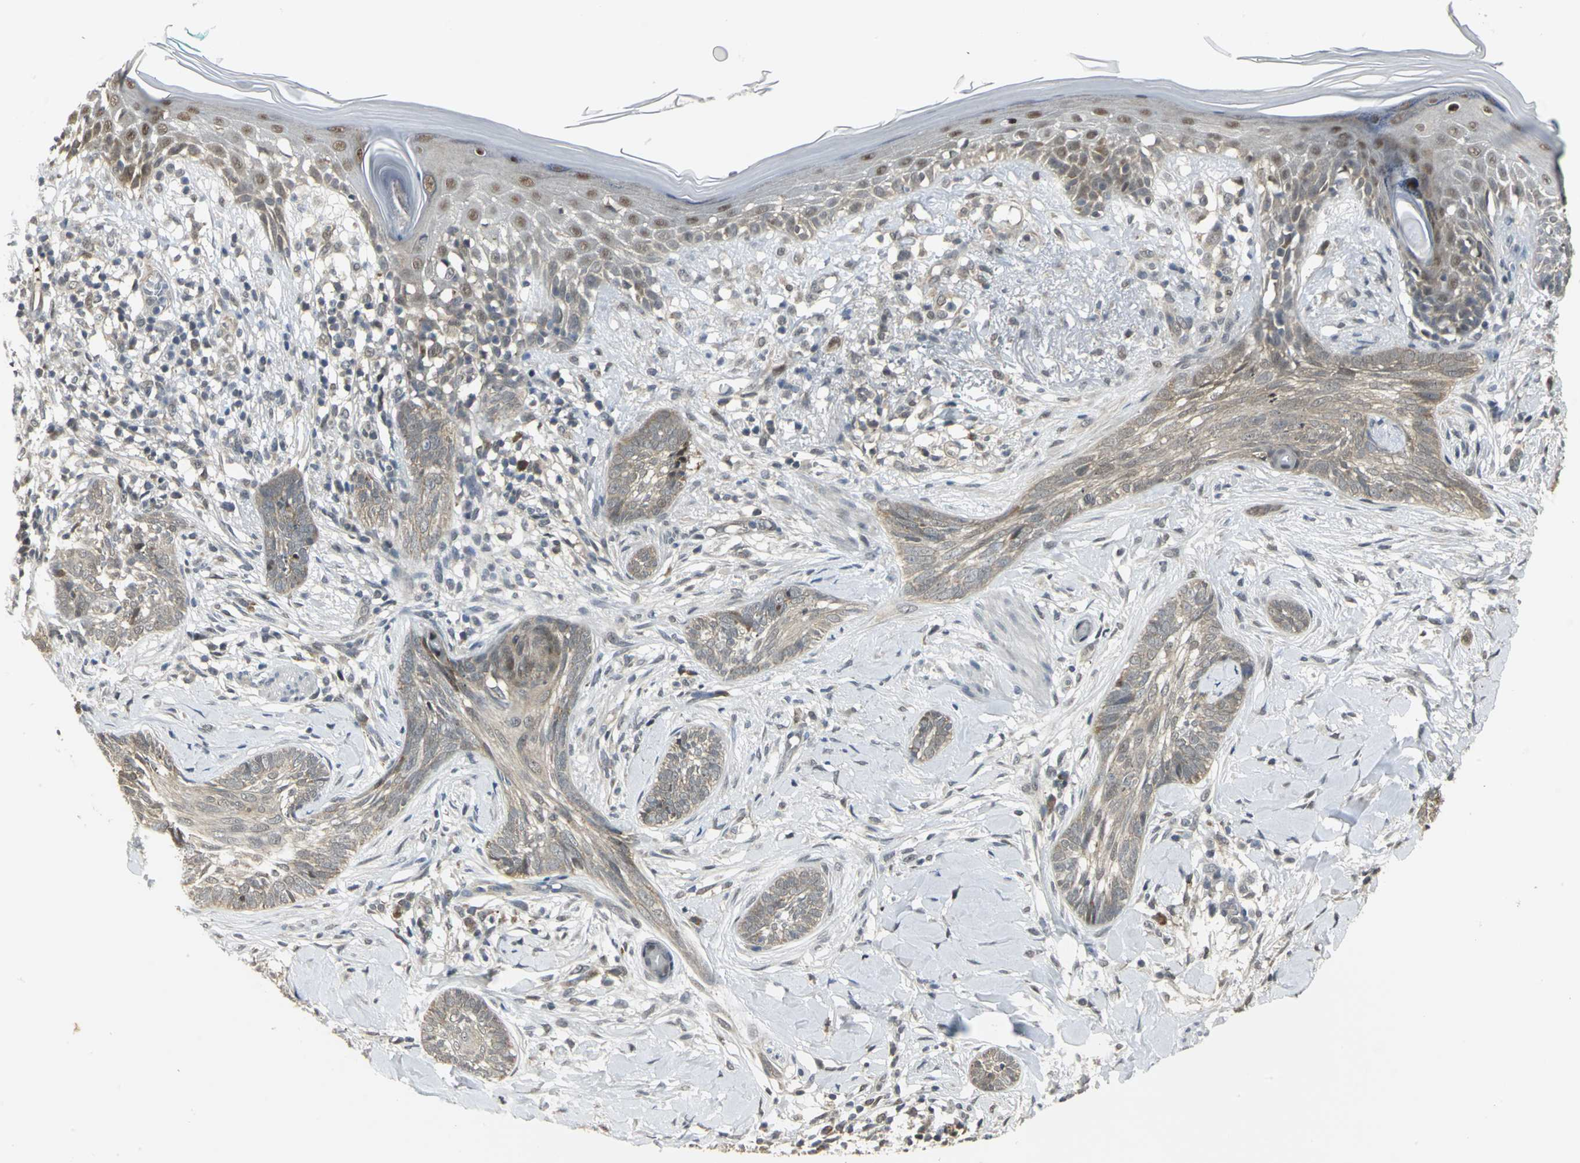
{"staining": {"intensity": "weak", "quantity": ">75%", "location": "cytoplasmic/membranous"}, "tissue": "skin cancer", "cell_type": "Tumor cells", "image_type": "cancer", "snomed": [{"axis": "morphology", "description": "Basal cell carcinoma"}, {"axis": "topography", "description": "Skin"}], "caption": "A high-resolution photomicrograph shows IHC staining of basal cell carcinoma (skin), which displays weak cytoplasmic/membranous positivity in approximately >75% of tumor cells.", "gene": "PSMC4", "patient": {"sex": "female", "age": 58}}